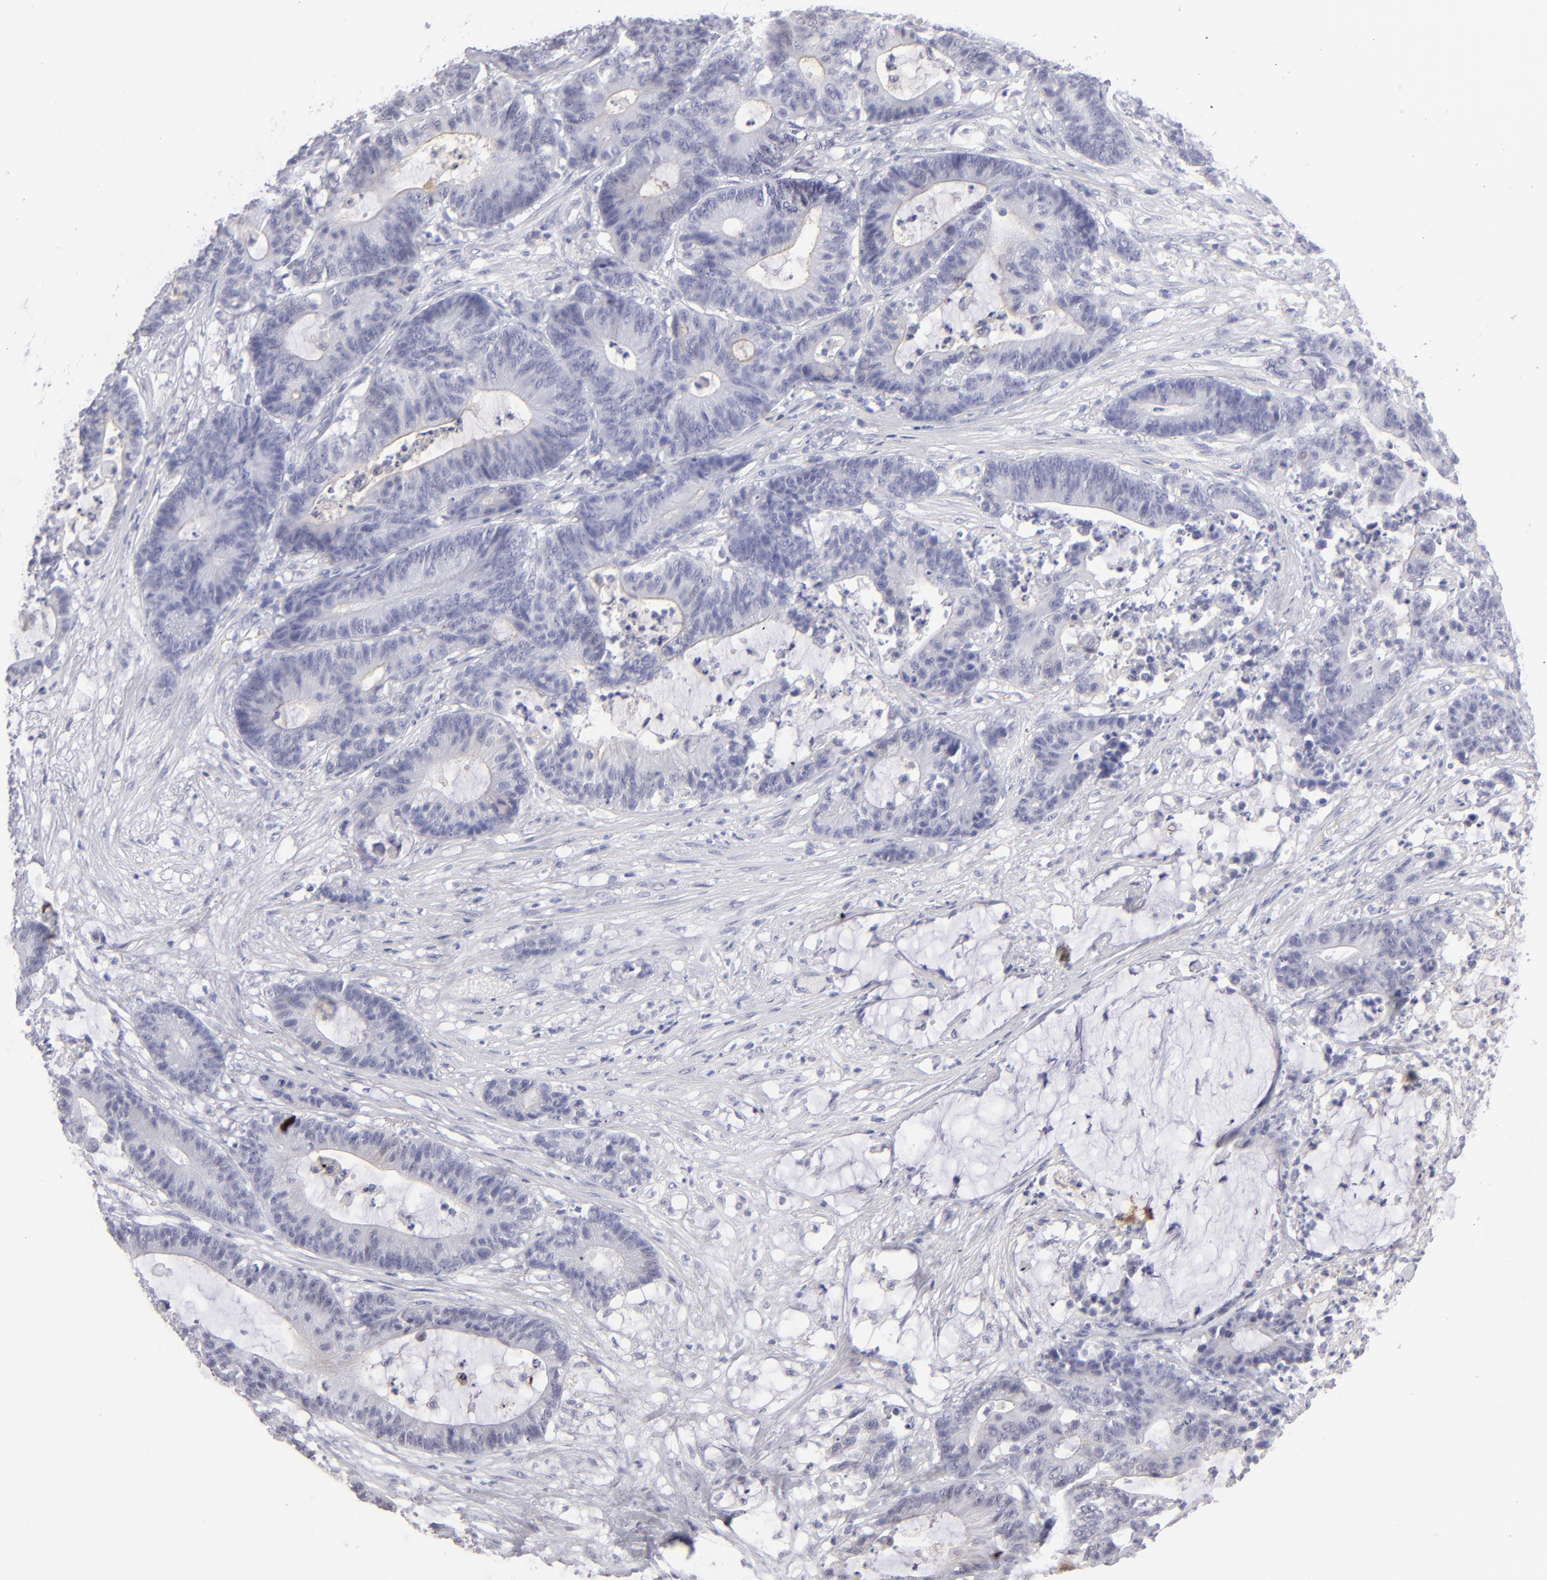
{"staining": {"intensity": "negative", "quantity": "none", "location": "none"}, "tissue": "colorectal cancer", "cell_type": "Tumor cells", "image_type": "cancer", "snomed": [{"axis": "morphology", "description": "Adenocarcinoma, NOS"}, {"axis": "topography", "description": "Colon"}], "caption": "Immunohistochemical staining of human adenocarcinoma (colorectal) shows no significant staining in tumor cells.", "gene": "ALDOB", "patient": {"sex": "female", "age": 84}}